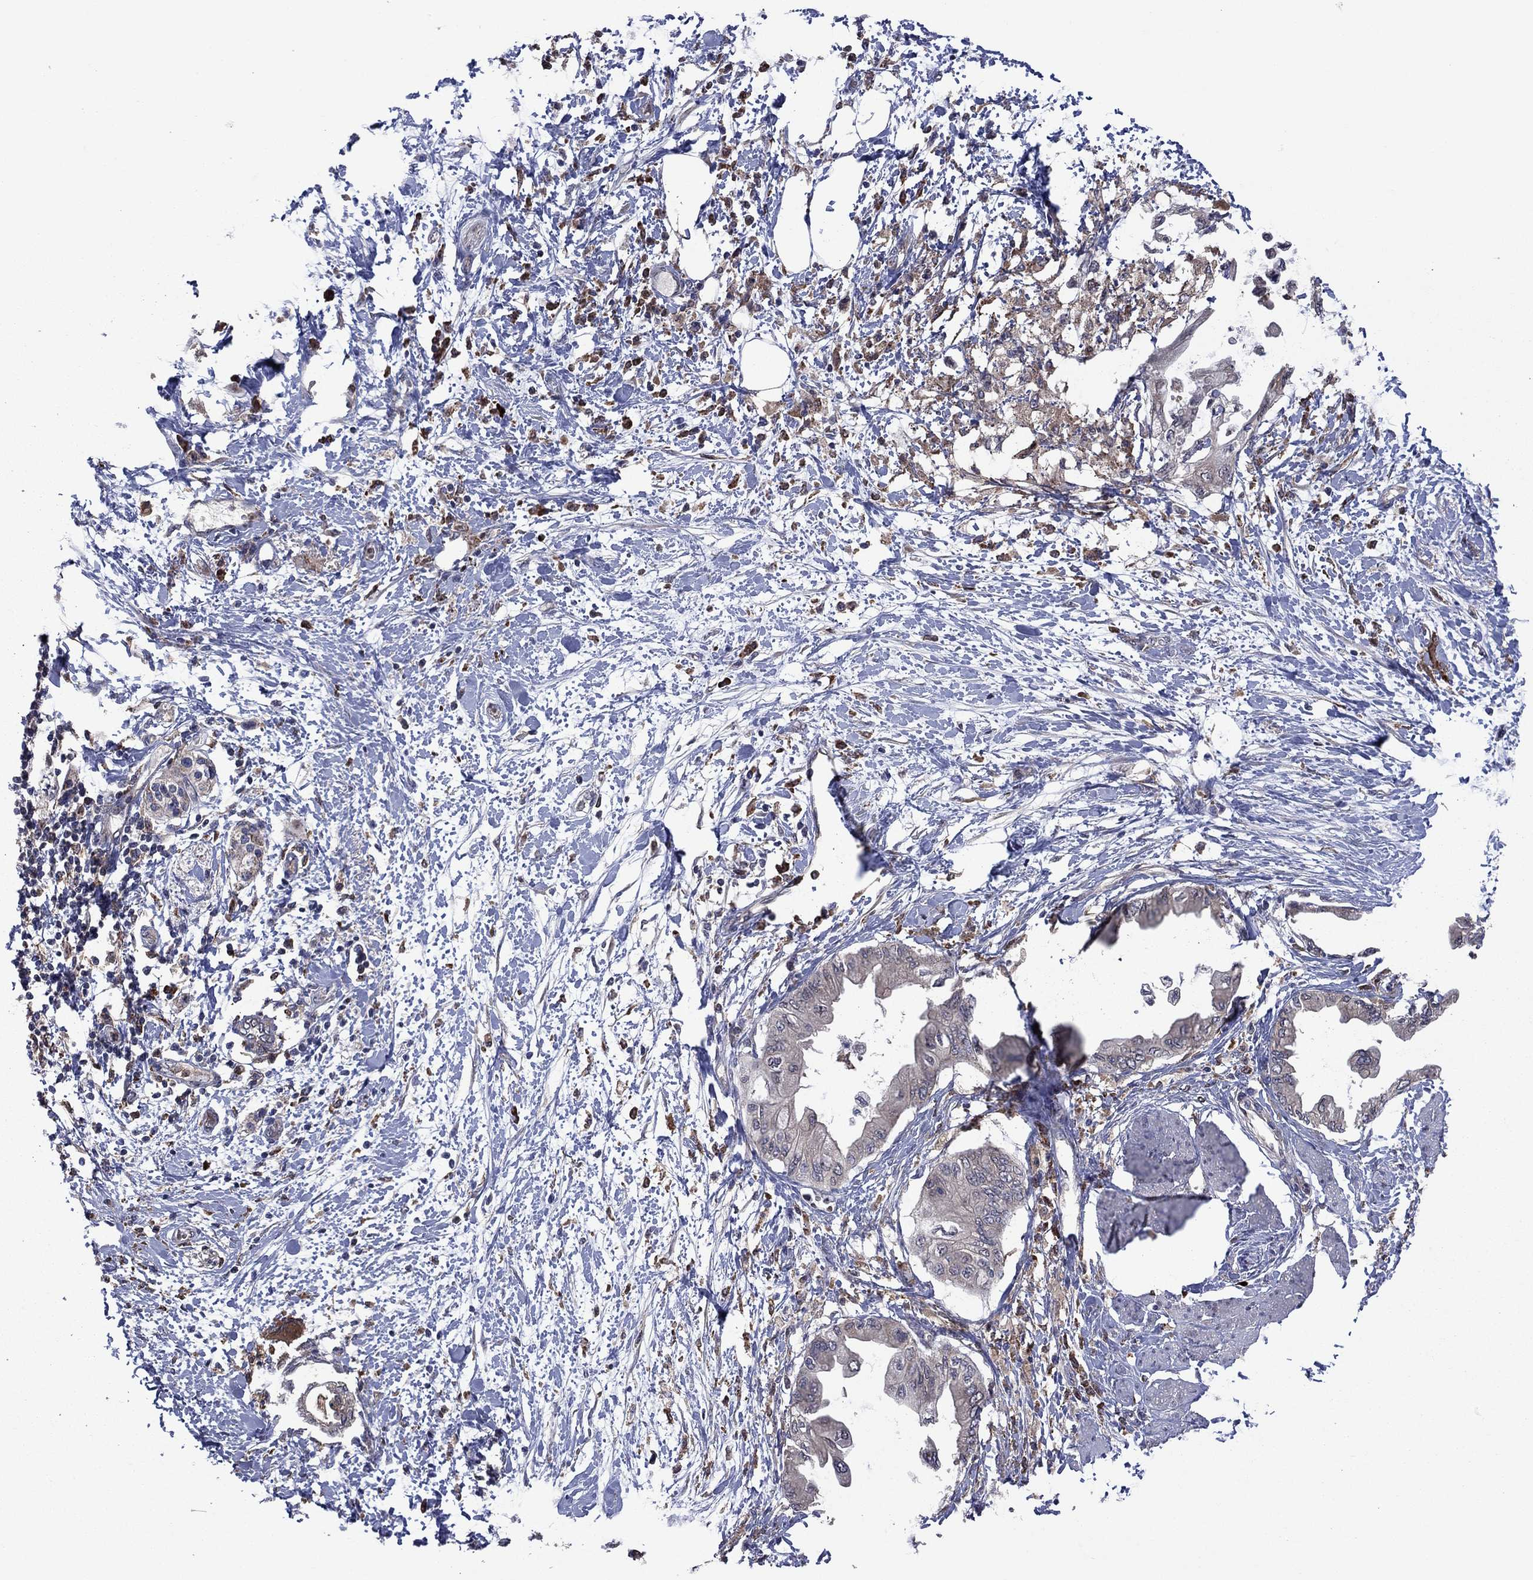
{"staining": {"intensity": "negative", "quantity": "none", "location": "none"}, "tissue": "pancreatic cancer", "cell_type": "Tumor cells", "image_type": "cancer", "snomed": [{"axis": "morphology", "description": "Normal tissue, NOS"}, {"axis": "morphology", "description": "Adenocarcinoma, NOS"}, {"axis": "topography", "description": "Pancreas"}, {"axis": "topography", "description": "Duodenum"}], "caption": "Immunohistochemistry (IHC) micrograph of pancreatic cancer stained for a protein (brown), which exhibits no staining in tumor cells.", "gene": "MEA1", "patient": {"sex": "female", "age": 60}}